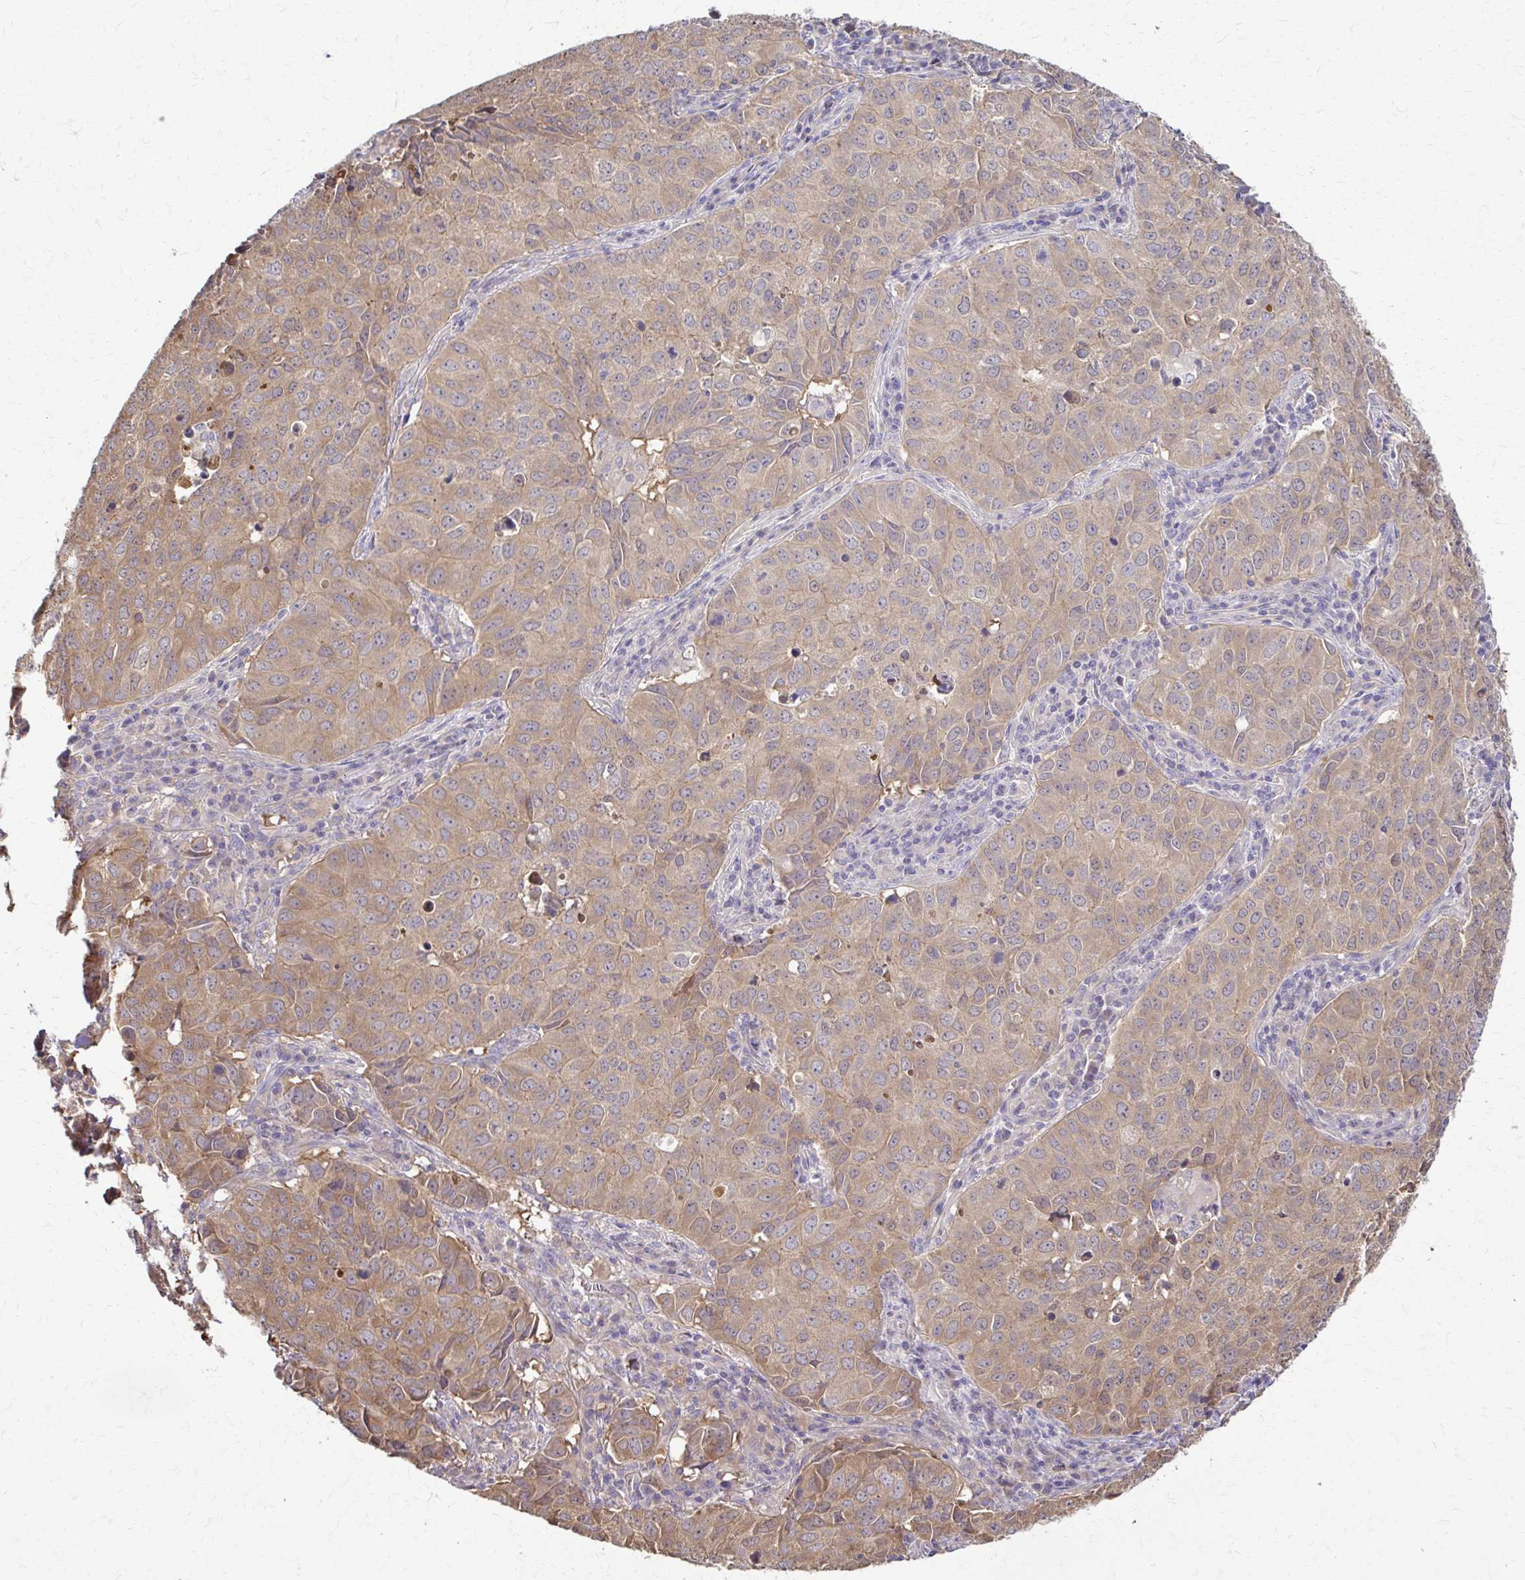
{"staining": {"intensity": "weak", "quantity": ">75%", "location": "cytoplasmic/membranous"}, "tissue": "lung cancer", "cell_type": "Tumor cells", "image_type": "cancer", "snomed": [{"axis": "morphology", "description": "Adenocarcinoma, NOS"}, {"axis": "topography", "description": "Lung"}], "caption": "A brown stain labels weak cytoplasmic/membranous positivity of a protein in lung adenocarcinoma tumor cells.", "gene": "DSP", "patient": {"sex": "female", "age": 50}}